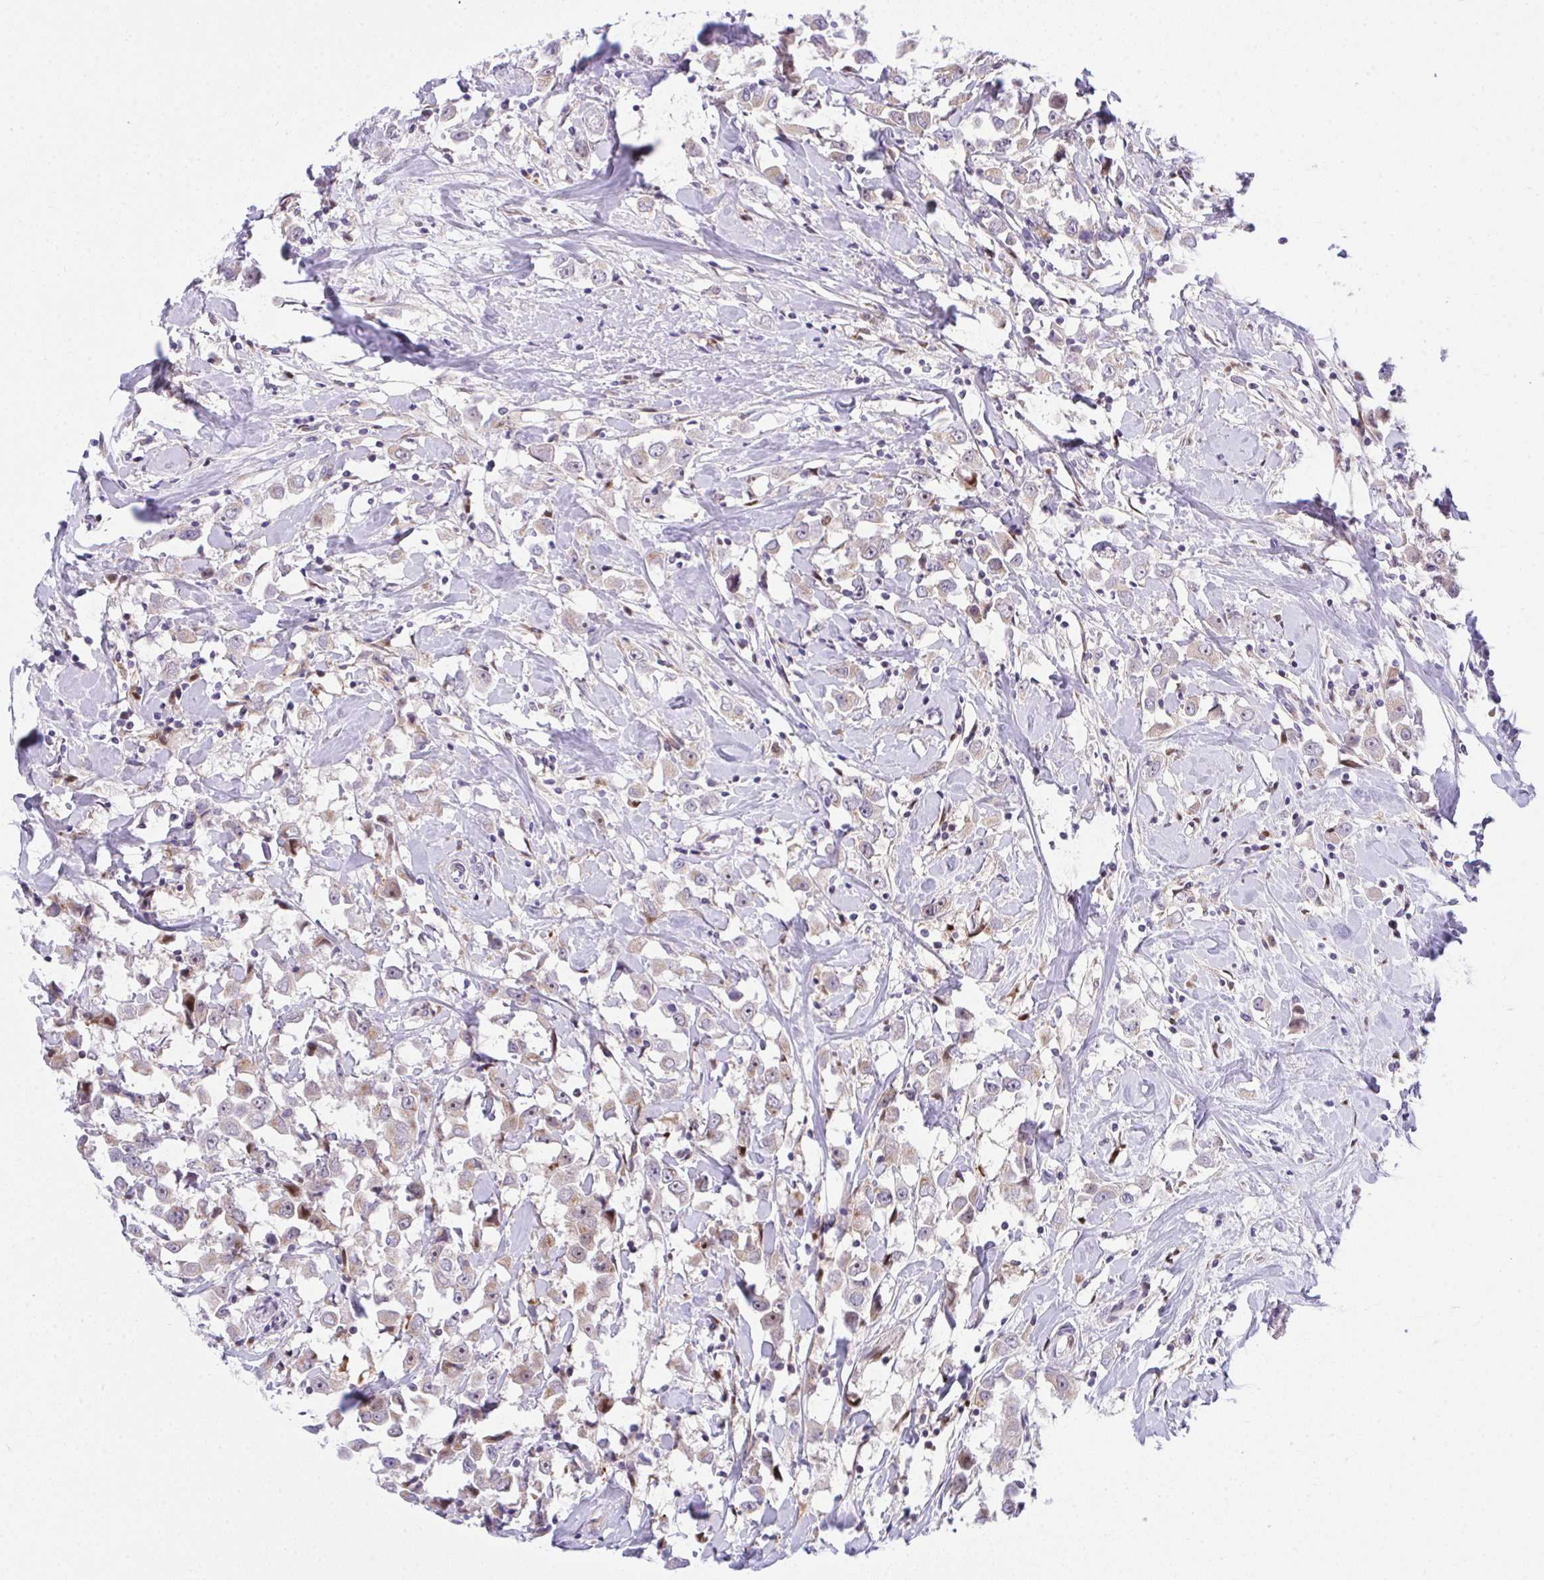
{"staining": {"intensity": "weak", "quantity": "25%-75%", "location": "cytoplasmic/membranous,nuclear"}, "tissue": "breast cancer", "cell_type": "Tumor cells", "image_type": "cancer", "snomed": [{"axis": "morphology", "description": "Duct carcinoma"}, {"axis": "topography", "description": "Breast"}], "caption": "A brown stain highlights weak cytoplasmic/membranous and nuclear staining of a protein in human breast invasive ductal carcinoma tumor cells. (DAB (3,3'-diaminobenzidine) IHC, brown staining for protein, blue staining for nuclei).", "gene": "ZNF554", "patient": {"sex": "female", "age": 61}}